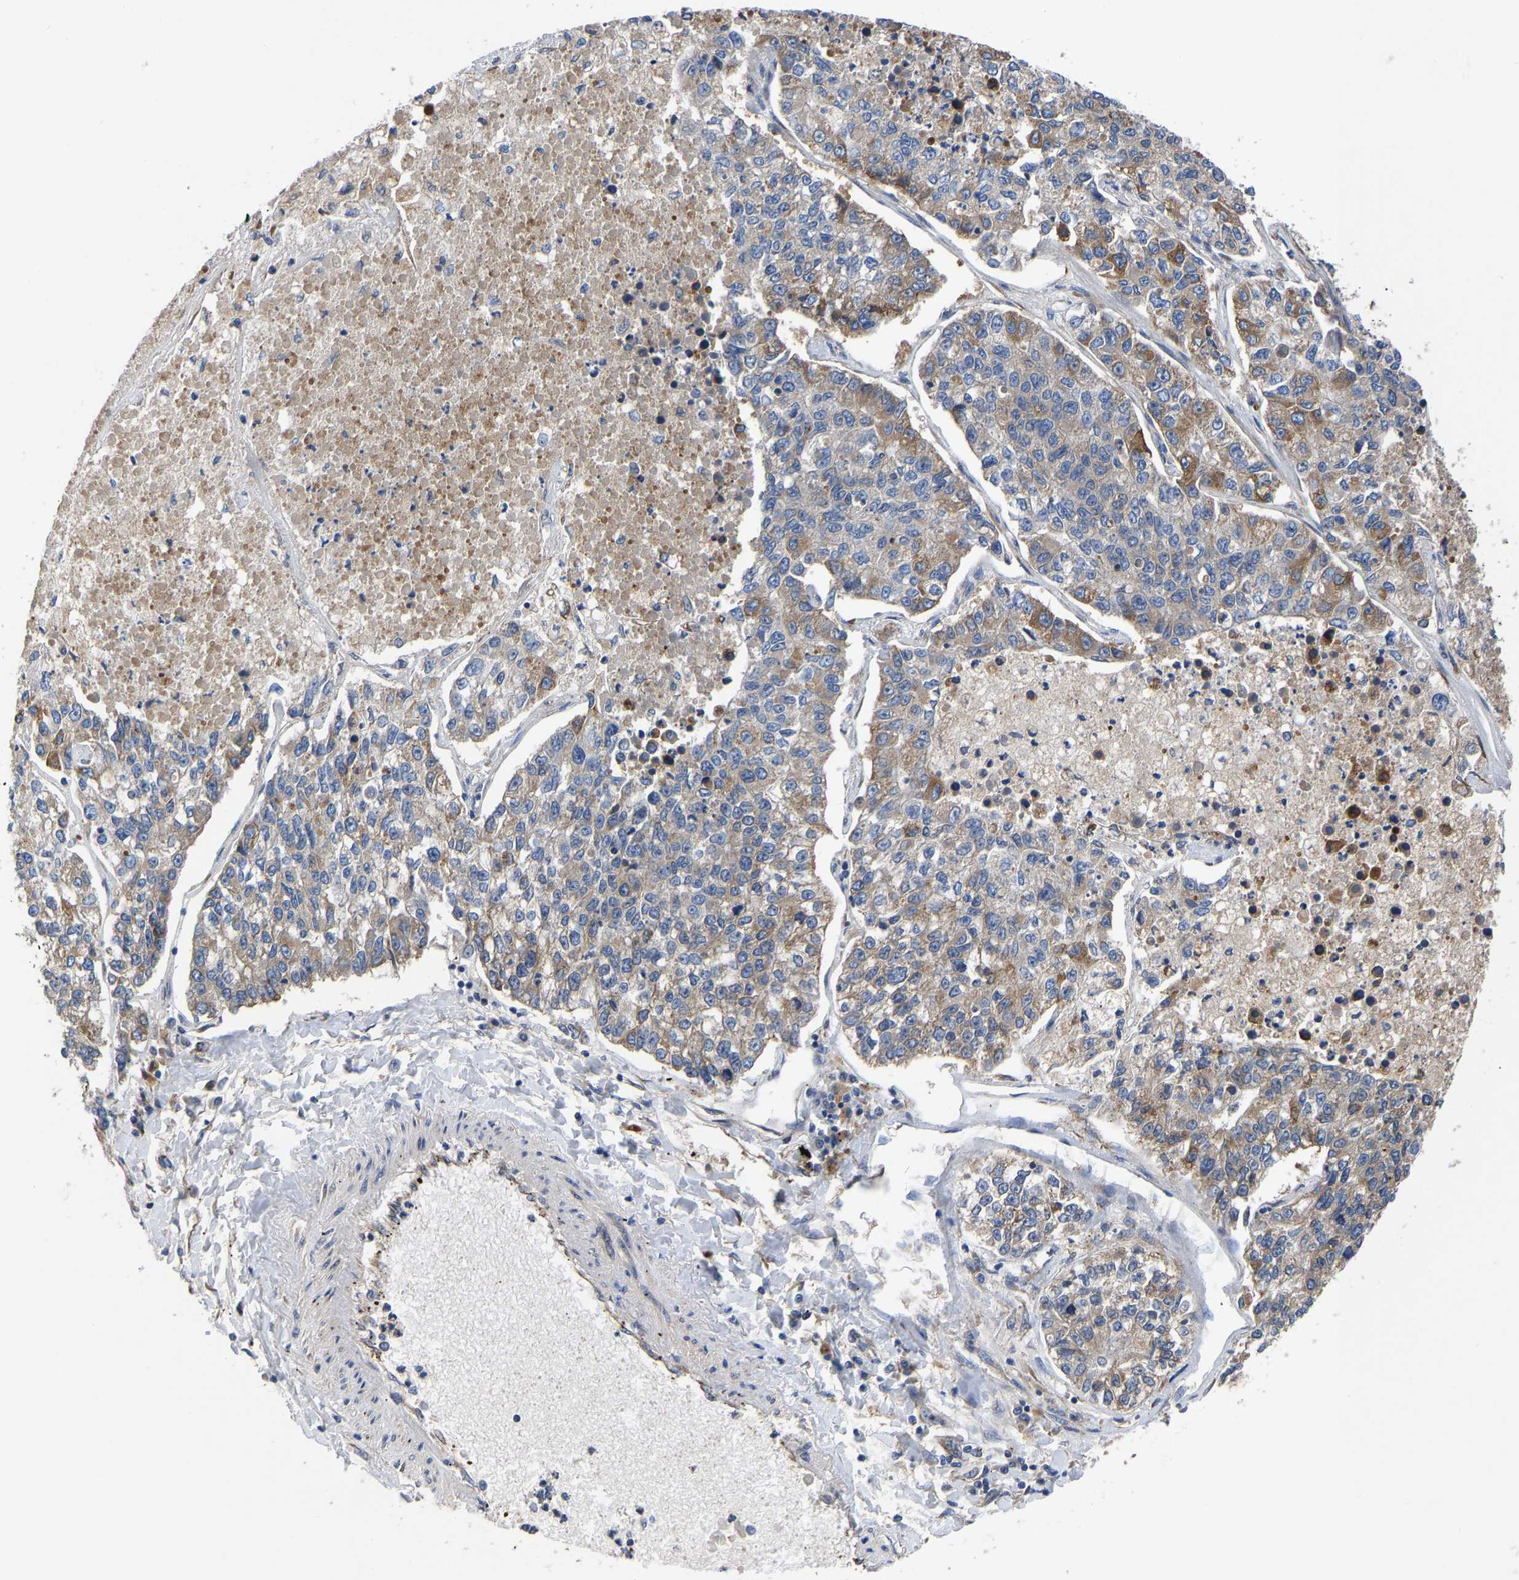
{"staining": {"intensity": "moderate", "quantity": "25%-75%", "location": "cytoplasmic/membranous"}, "tissue": "lung cancer", "cell_type": "Tumor cells", "image_type": "cancer", "snomed": [{"axis": "morphology", "description": "Adenocarcinoma, NOS"}, {"axis": "topography", "description": "Lung"}], "caption": "Immunohistochemistry (DAB (3,3'-diaminobenzidine)) staining of adenocarcinoma (lung) displays moderate cytoplasmic/membranous protein positivity in approximately 25%-75% of tumor cells.", "gene": "FRRS1", "patient": {"sex": "male", "age": 49}}